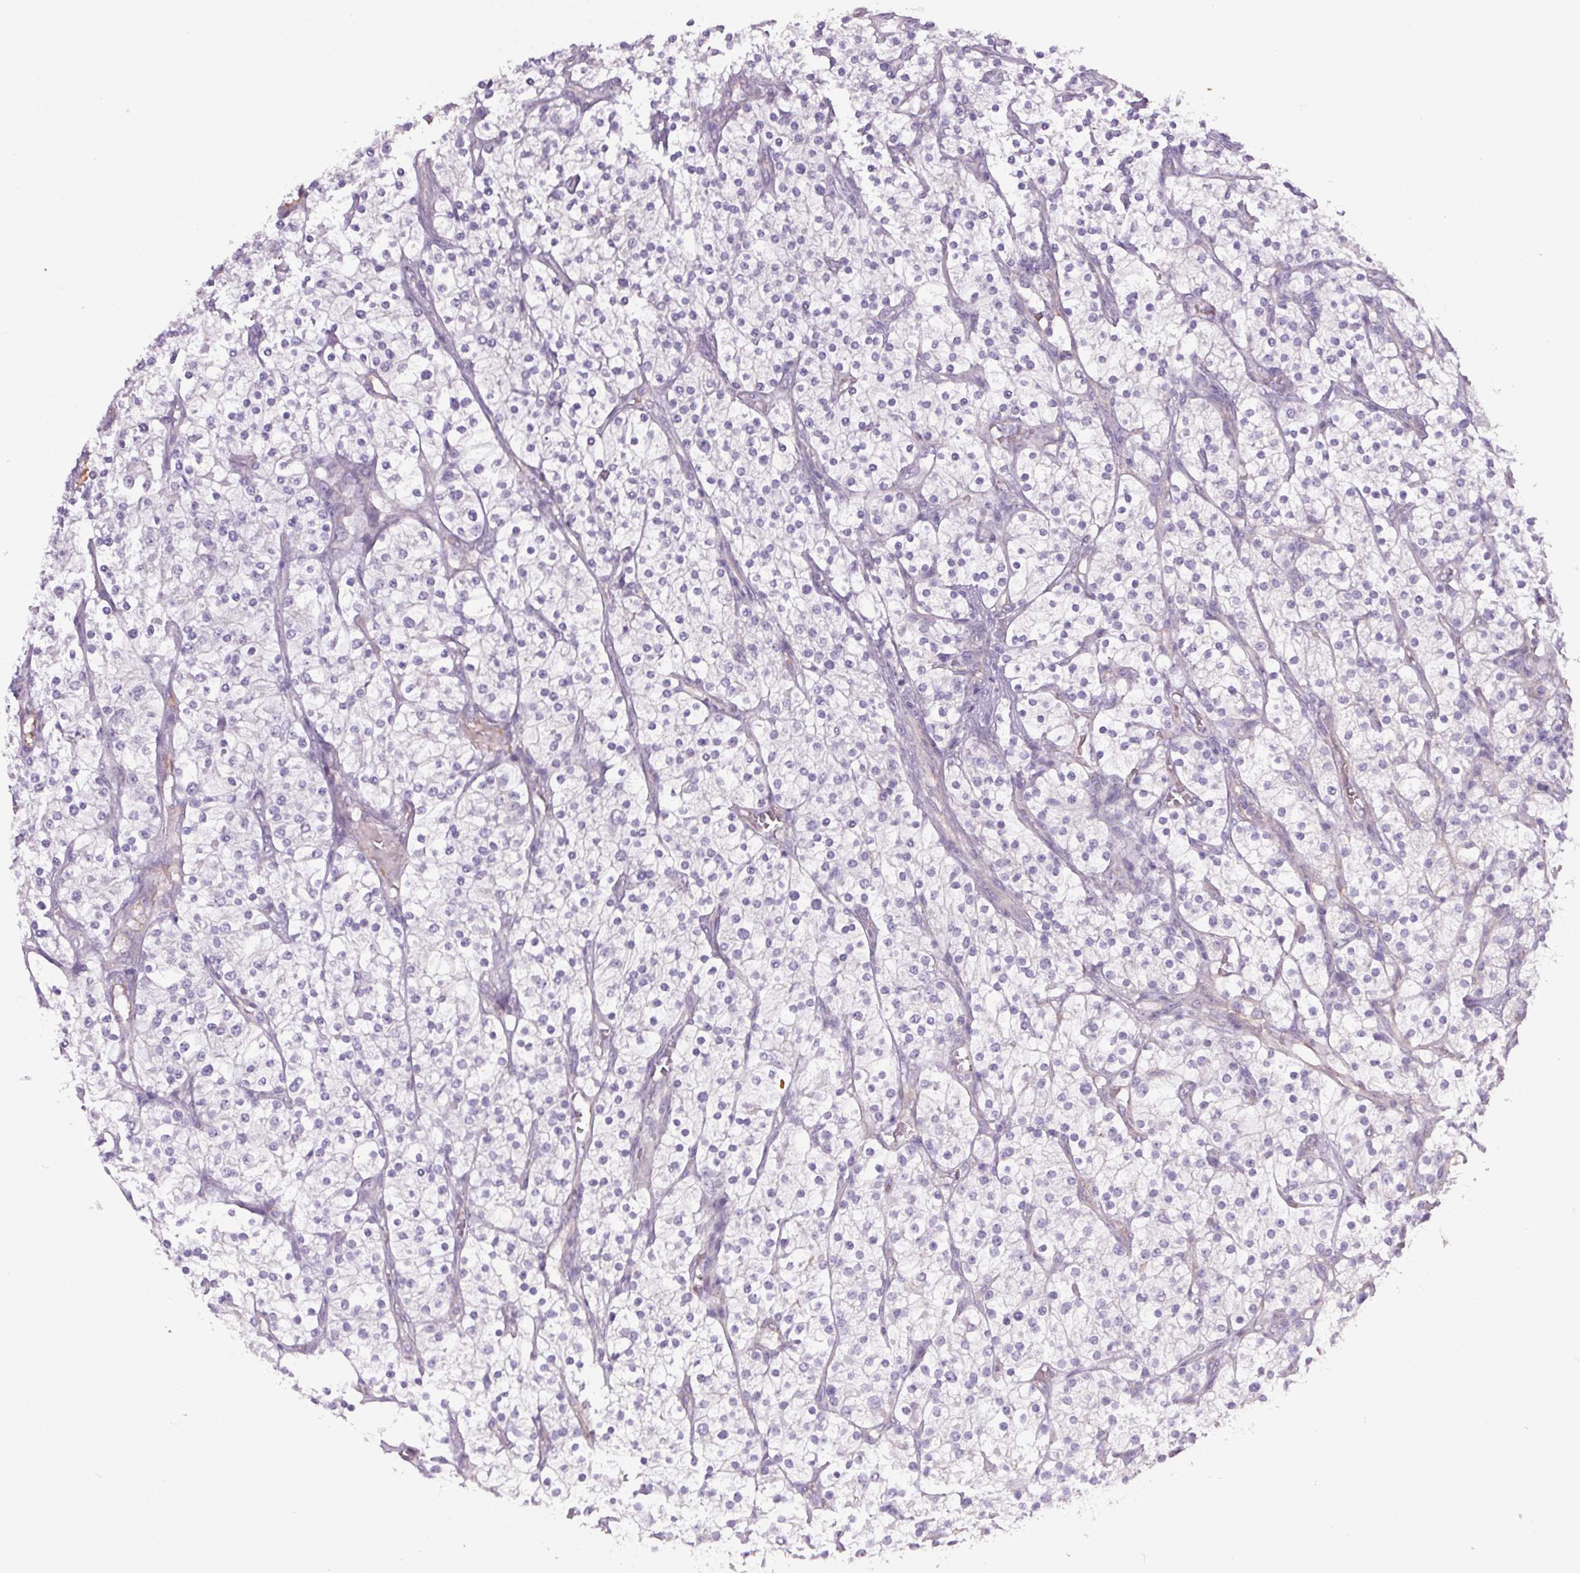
{"staining": {"intensity": "negative", "quantity": "none", "location": "none"}, "tissue": "renal cancer", "cell_type": "Tumor cells", "image_type": "cancer", "snomed": [{"axis": "morphology", "description": "Adenocarcinoma, NOS"}, {"axis": "topography", "description": "Kidney"}], "caption": "Protein analysis of adenocarcinoma (renal) displays no significant positivity in tumor cells.", "gene": "APOC4", "patient": {"sex": "male", "age": 80}}